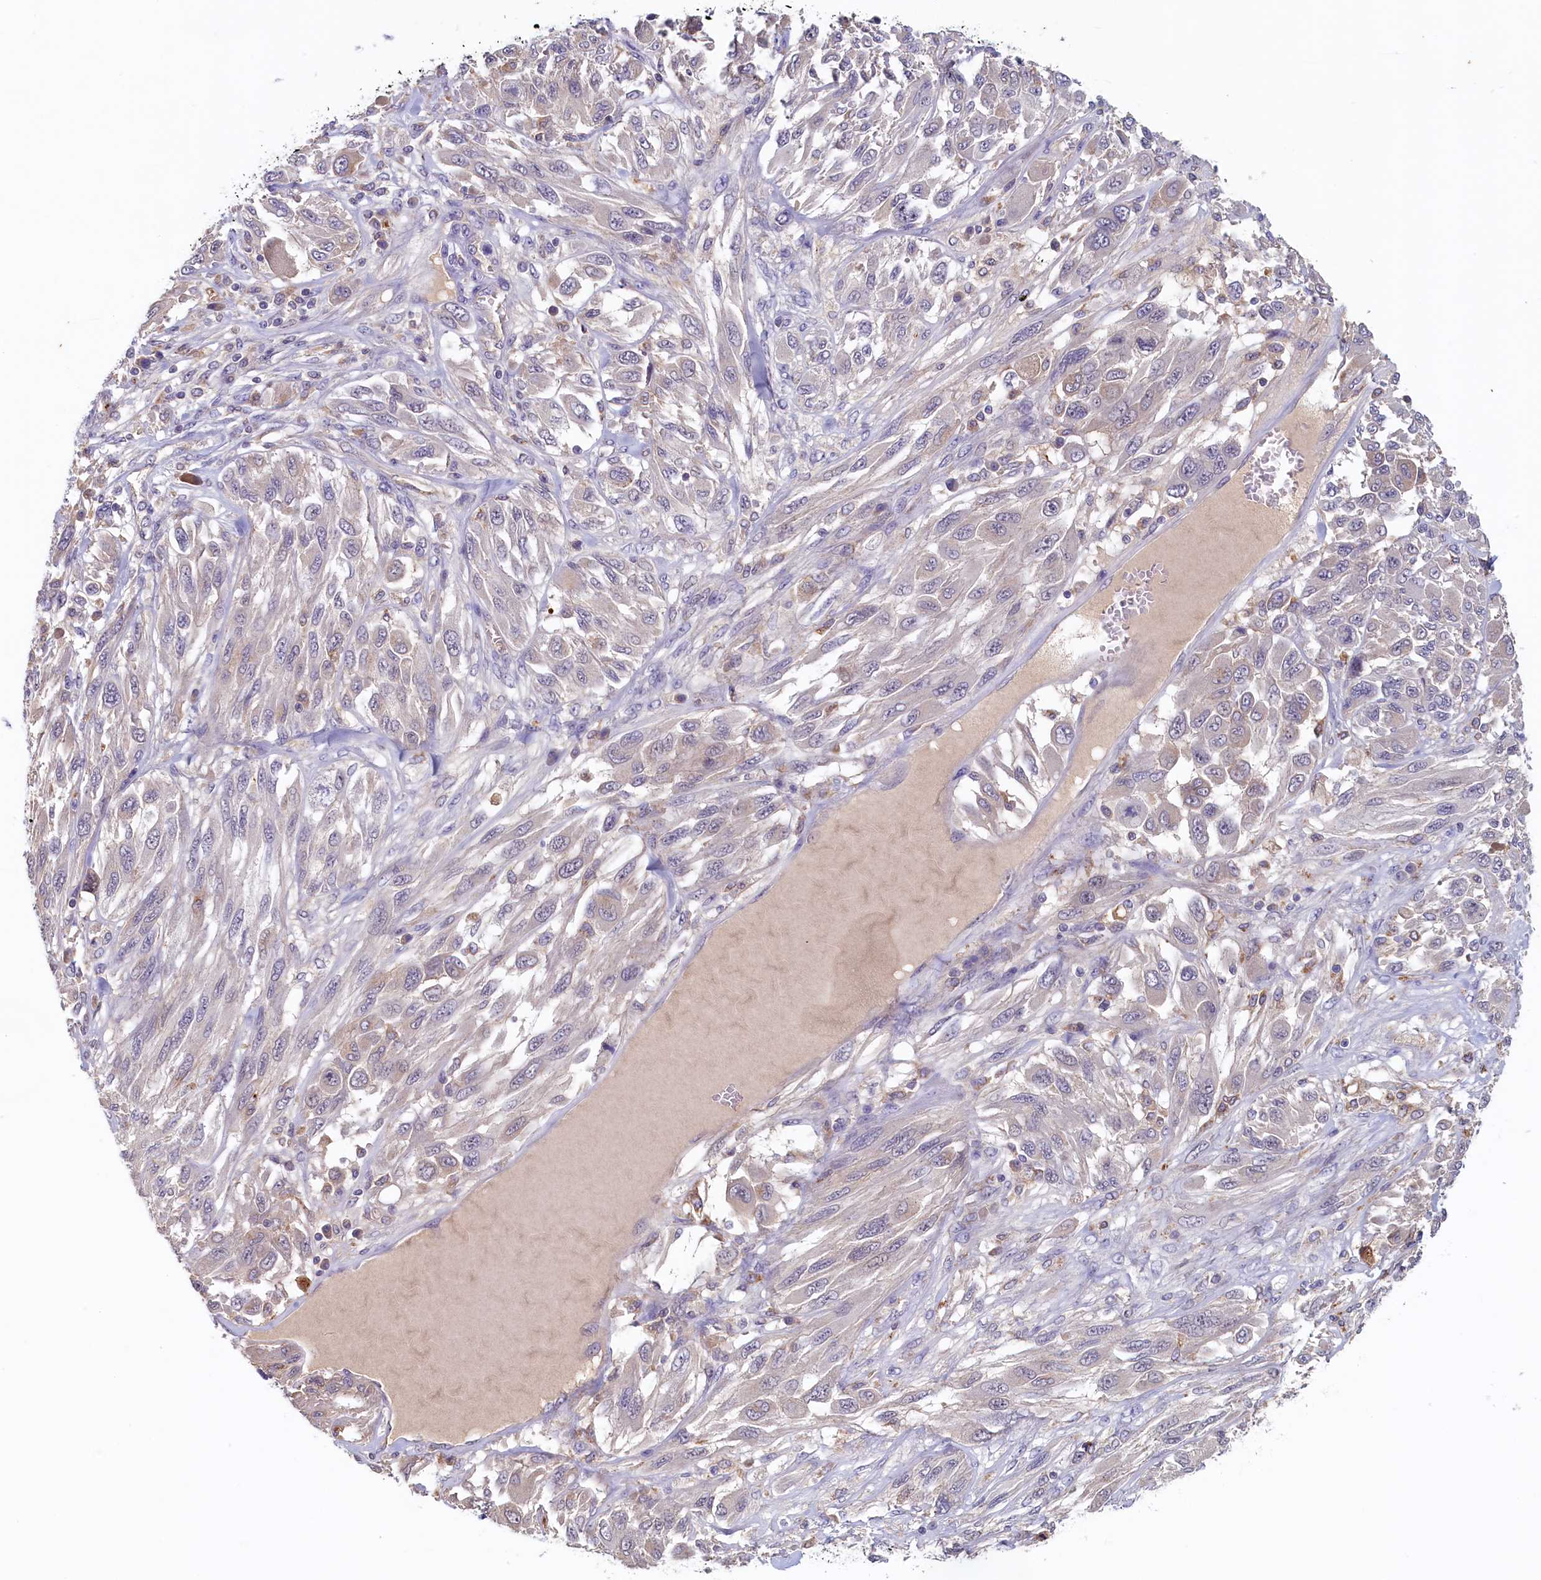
{"staining": {"intensity": "negative", "quantity": "none", "location": "none"}, "tissue": "melanoma", "cell_type": "Tumor cells", "image_type": "cancer", "snomed": [{"axis": "morphology", "description": "Malignant melanoma, NOS"}, {"axis": "topography", "description": "Skin"}], "caption": "An immunohistochemistry (IHC) image of malignant melanoma is shown. There is no staining in tumor cells of malignant melanoma. Nuclei are stained in blue.", "gene": "NUBP2", "patient": {"sex": "female", "age": 91}}